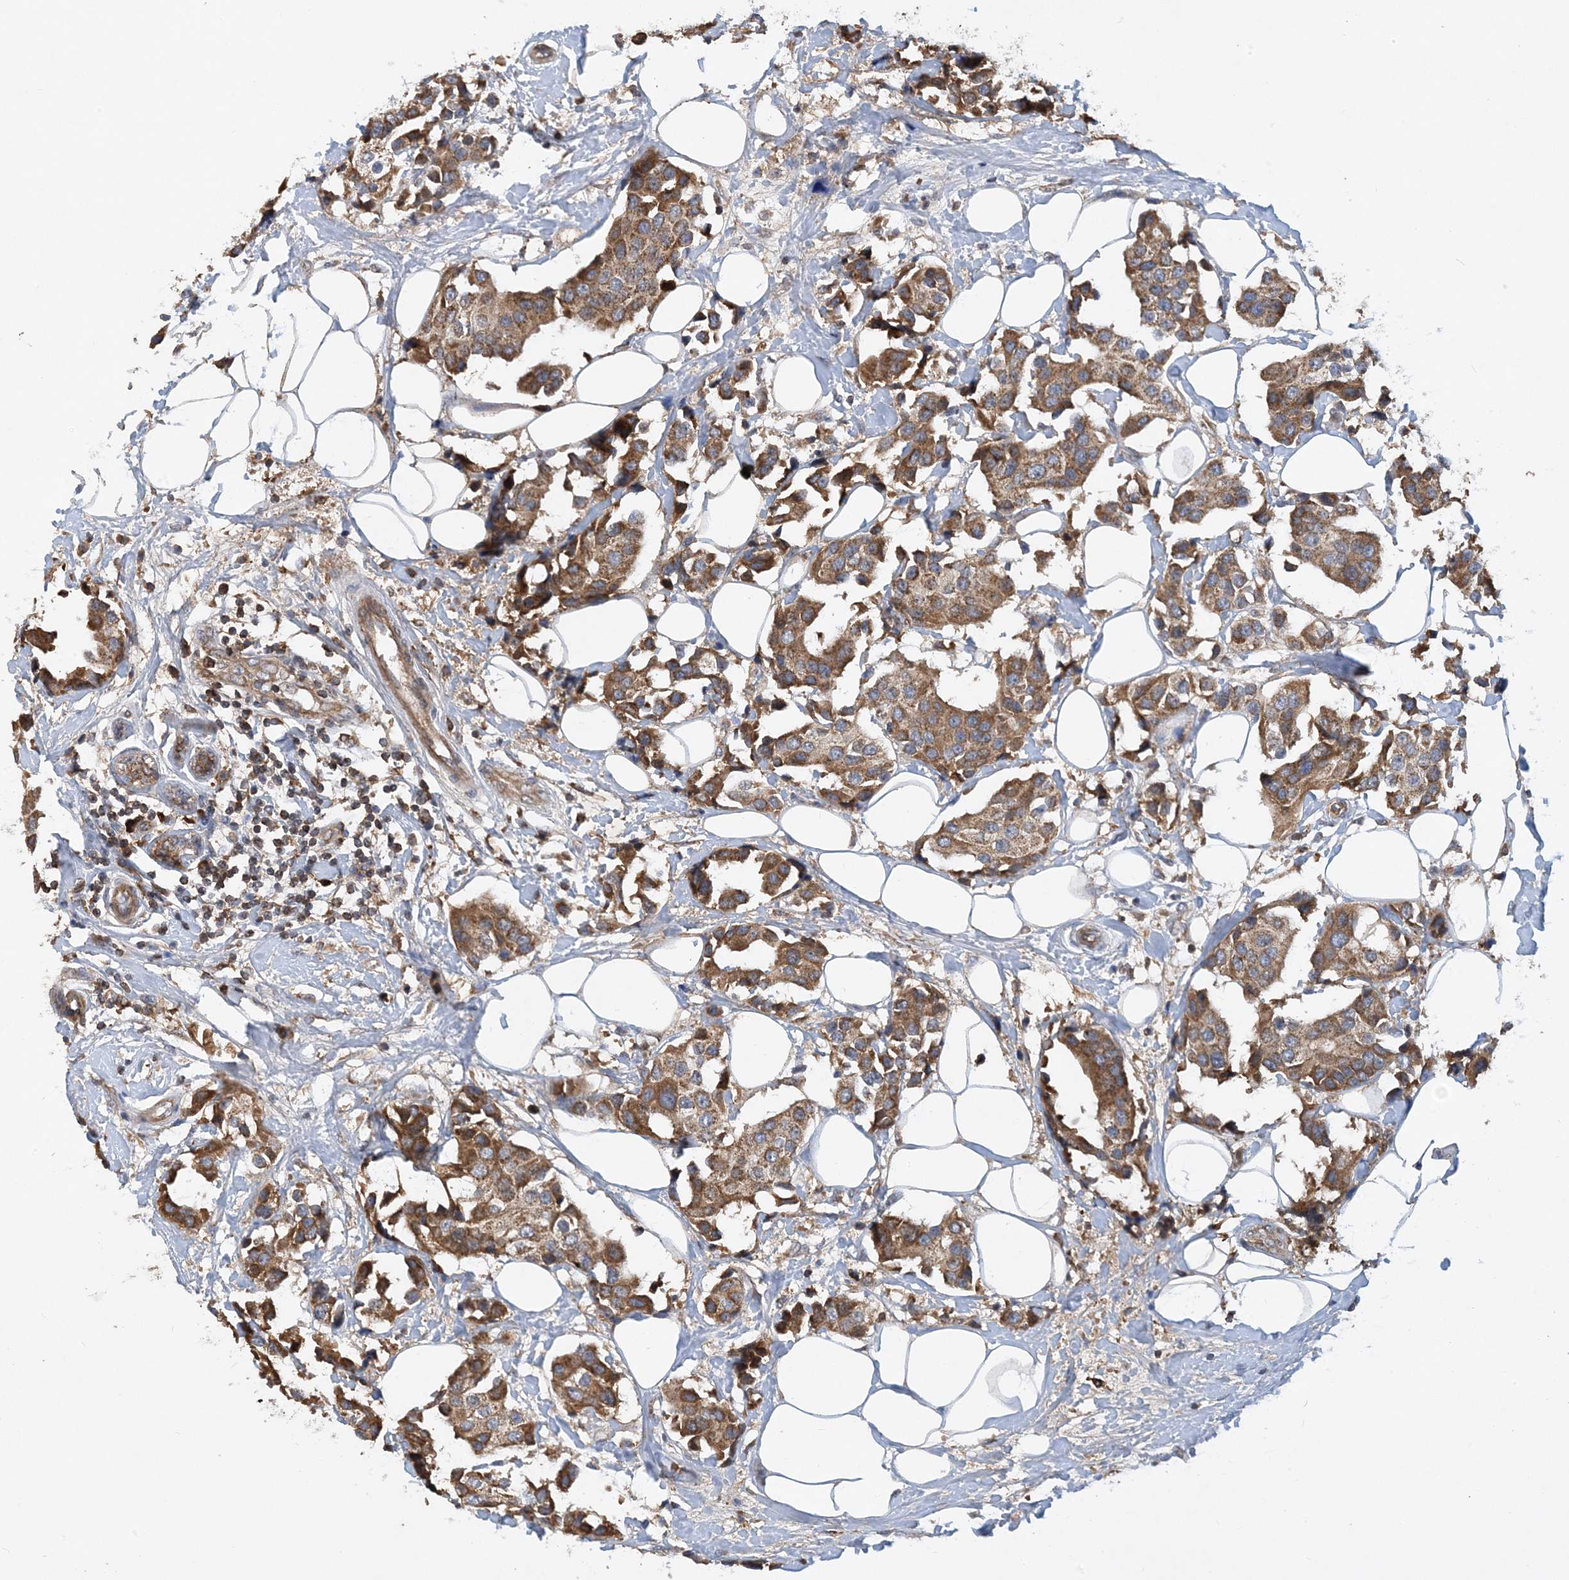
{"staining": {"intensity": "moderate", "quantity": ">75%", "location": "cytoplasmic/membranous"}, "tissue": "breast cancer", "cell_type": "Tumor cells", "image_type": "cancer", "snomed": [{"axis": "morphology", "description": "Normal tissue, NOS"}, {"axis": "morphology", "description": "Duct carcinoma"}, {"axis": "topography", "description": "Breast"}], "caption": "Immunohistochemistry (IHC) histopathology image of neoplastic tissue: breast cancer stained using immunohistochemistry shows medium levels of moderate protein expression localized specifically in the cytoplasmic/membranous of tumor cells, appearing as a cytoplasmic/membranous brown color.", "gene": "STK19", "patient": {"sex": "female", "age": 39}}